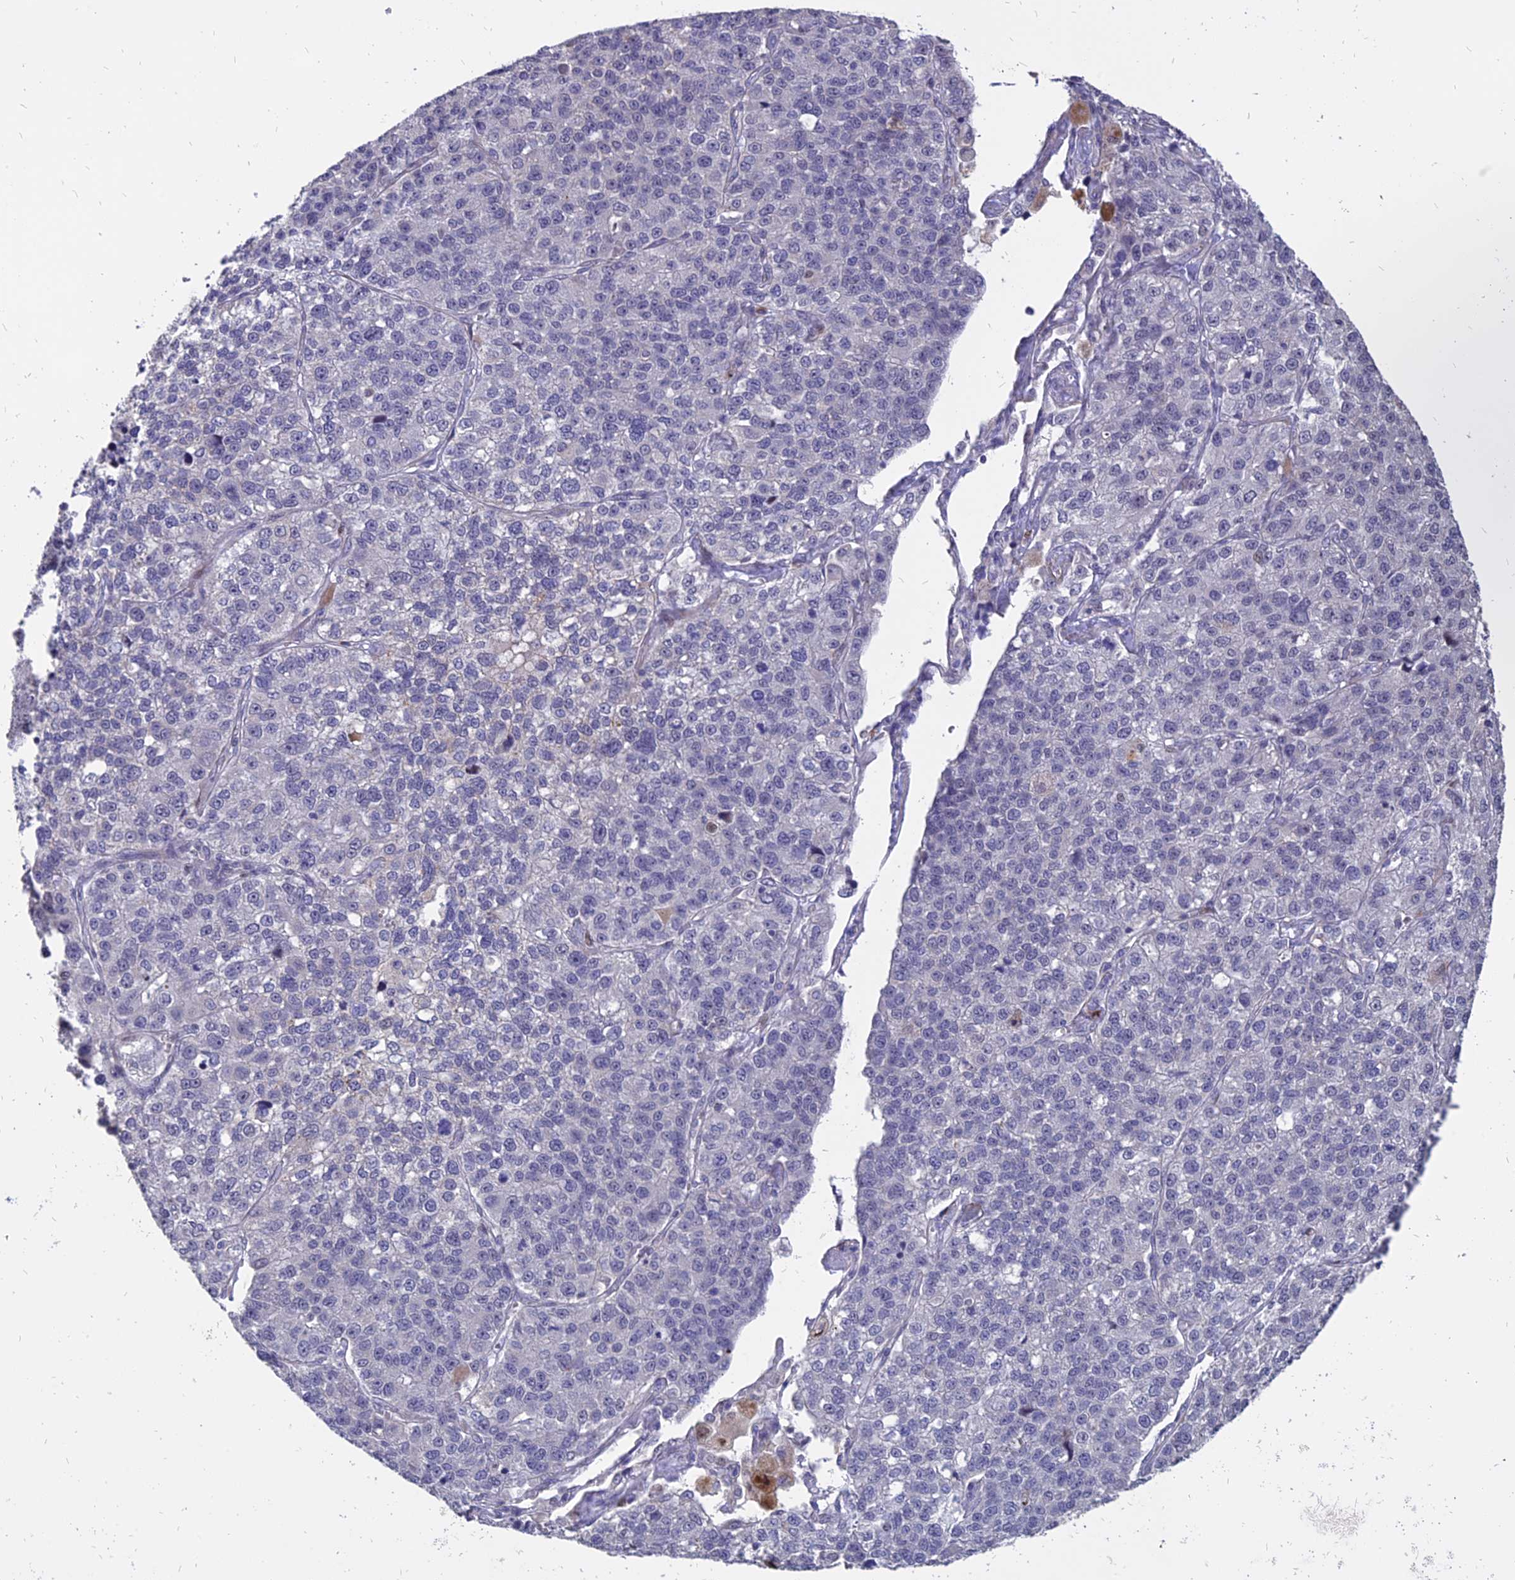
{"staining": {"intensity": "moderate", "quantity": "<25%", "location": "nuclear"}, "tissue": "lung cancer", "cell_type": "Tumor cells", "image_type": "cancer", "snomed": [{"axis": "morphology", "description": "Adenocarcinoma, NOS"}, {"axis": "topography", "description": "Lung"}], "caption": "Lung cancer stained for a protein shows moderate nuclear positivity in tumor cells. (brown staining indicates protein expression, while blue staining denotes nuclei).", "gene": "TMEM263", "patient": {"sex": "male", "age": 49}}